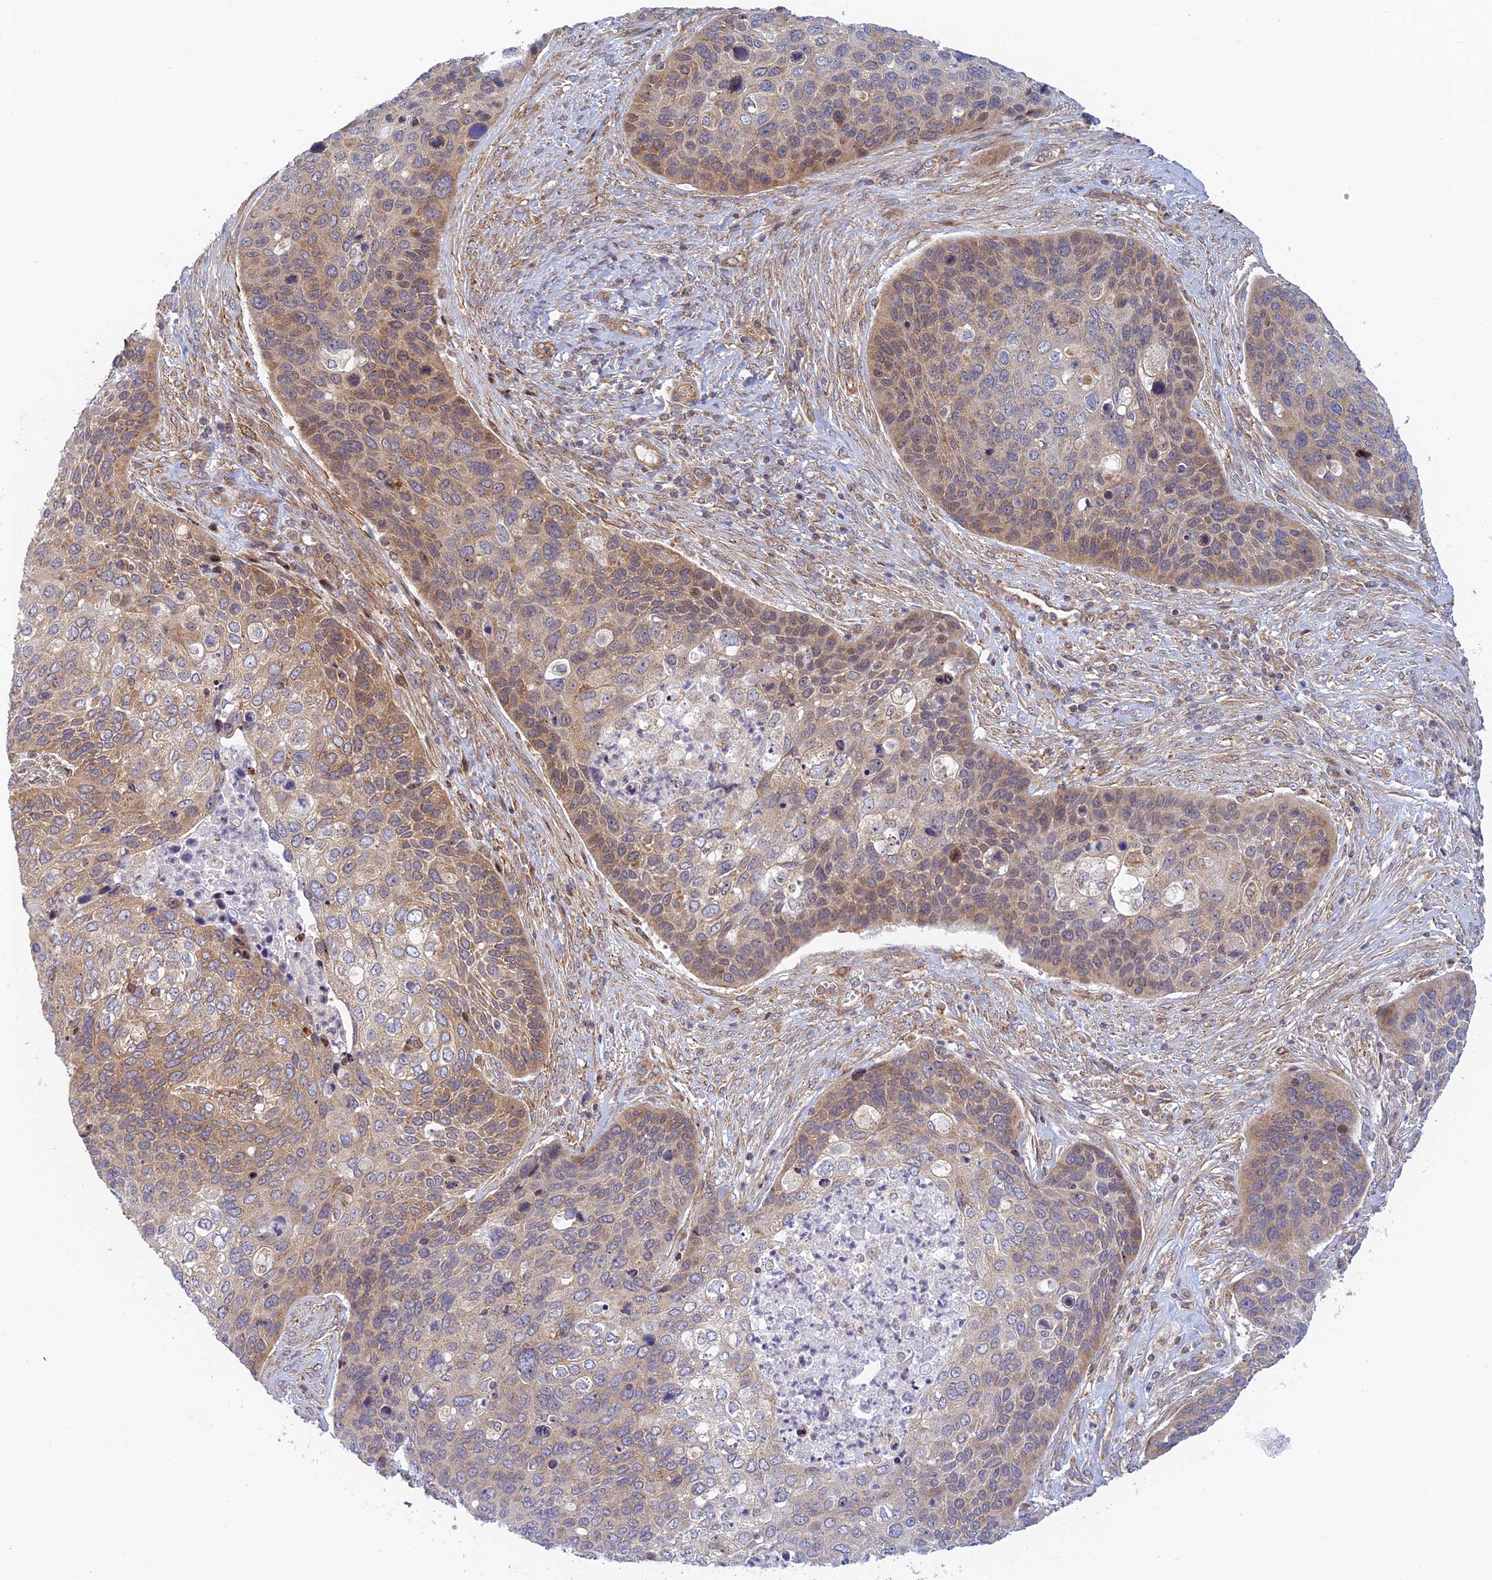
{"staining": {"intensity": "moderate", "quantity": ">75%", "location": "cytoplasmic/membranous"}, "tissue": "skin cancer", "cell_type": "Tumor cells", "image_type": "cancer", "snomed": [{"axis": "morphology", "description": "Basal cell carcinoma"}, {"axis": "topography", "description": "Skin"}], "caption": "The histopathology image demonstrates immunohistochemical staining of basal cell carcinoma (skin). There is moderate cytoplasmic/membranous staining is present in about >75% of tumor cells.", "gene": "HOOK2", "patient": {"sex": "female", "age": 74}}